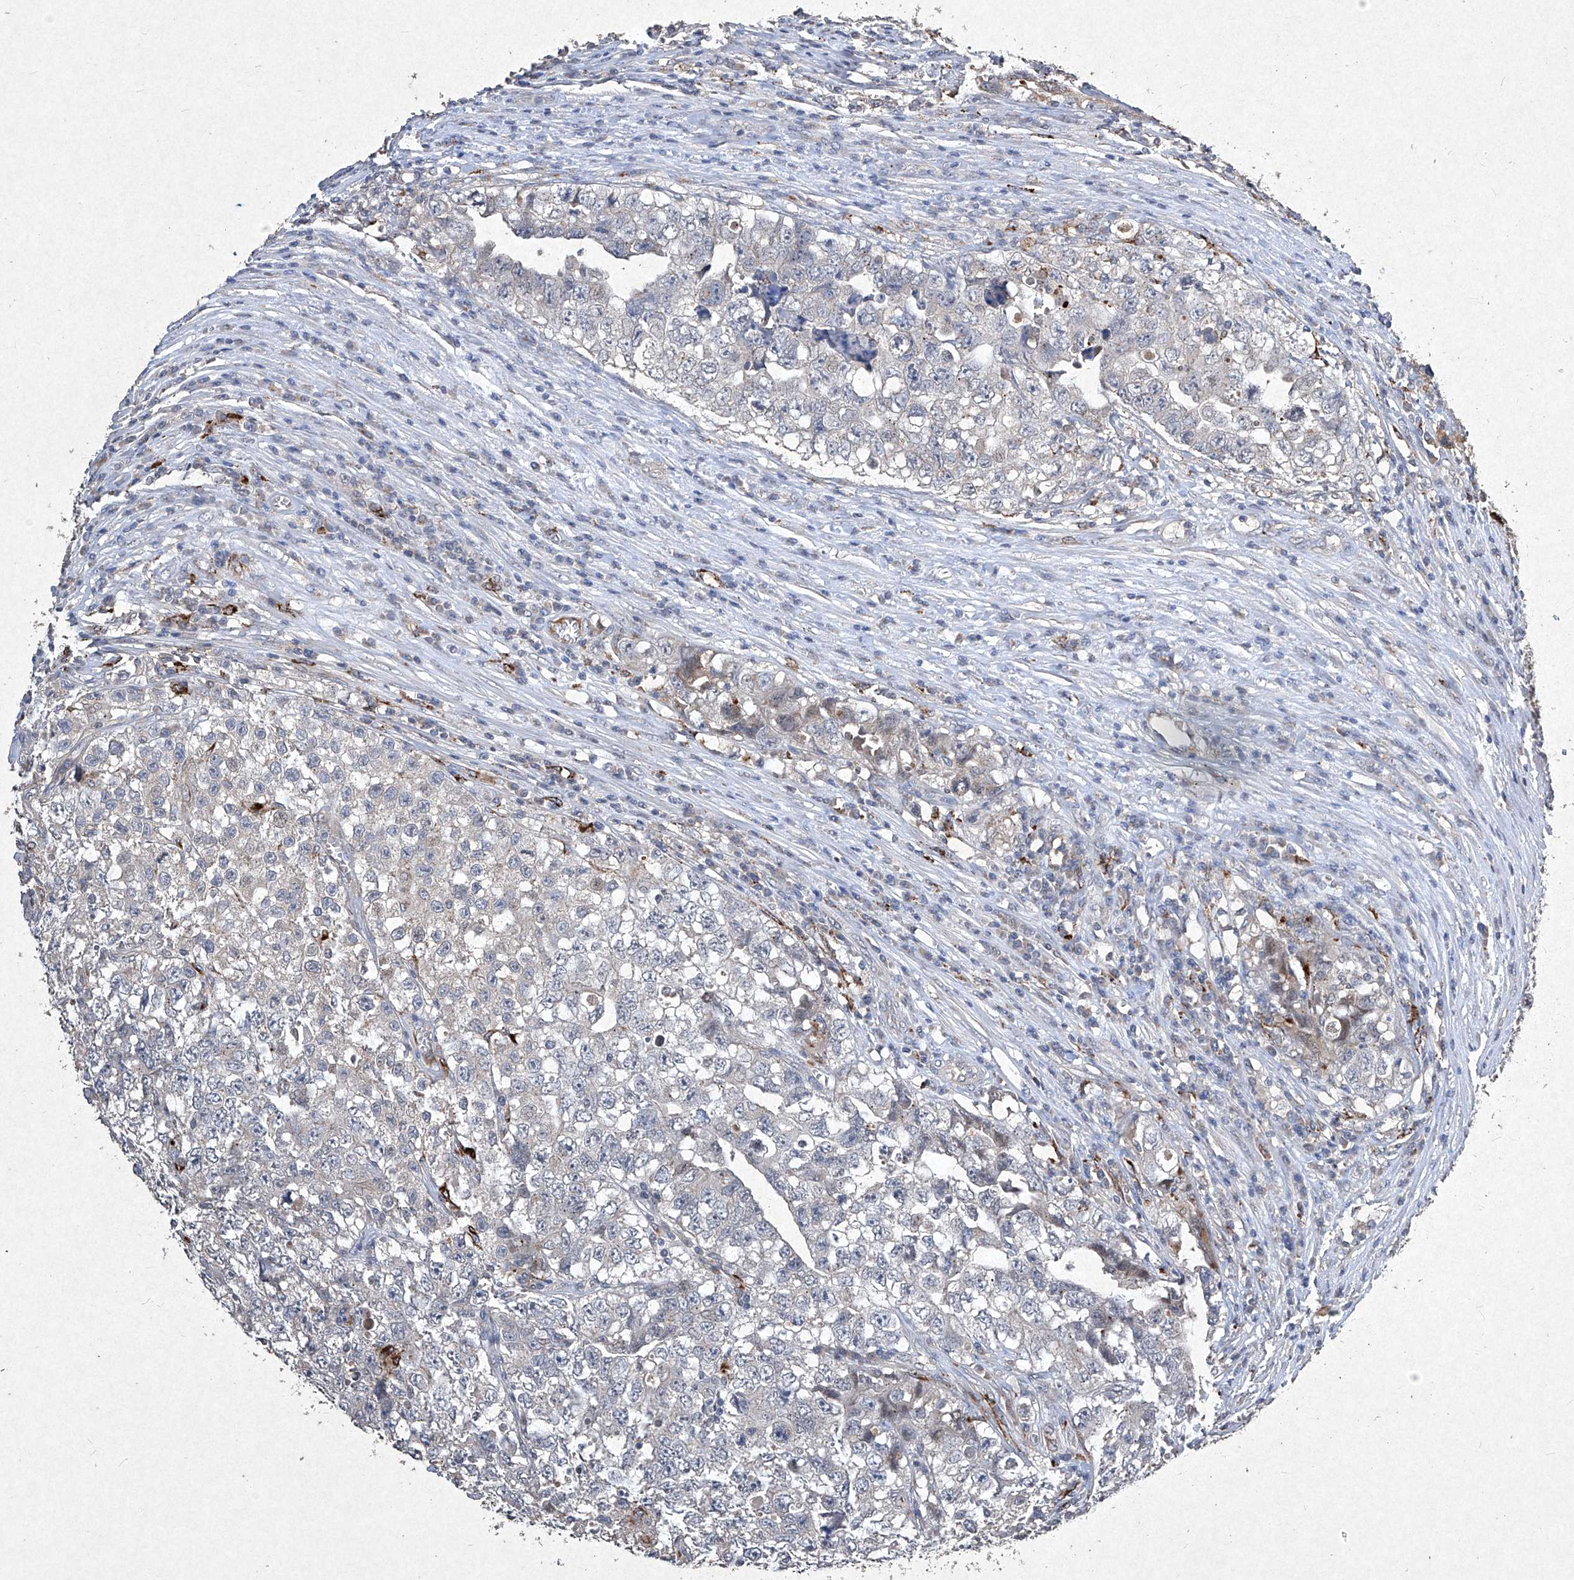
{"staining": {"intensity": "negative", "quantity": "none", "location": "none"}, "tissue": "testis cancer", "cell_type": "Tumor cells", "image_type": "cancer", "snomed": [{"axis": "morphology", "description": "Seminoma, NOS"}, {"axis": "morphology", "description": "Carcinoma, Embryonal, NOS"}, {"axis": "topography", "description": "Testis"}], "caption": "An image of testis cancer (embryonal carcinoma) stained for a protein shows no brown staining in tumor cells.", "gene": "MED16", "patient": {"sex": "male", "age": 43}}